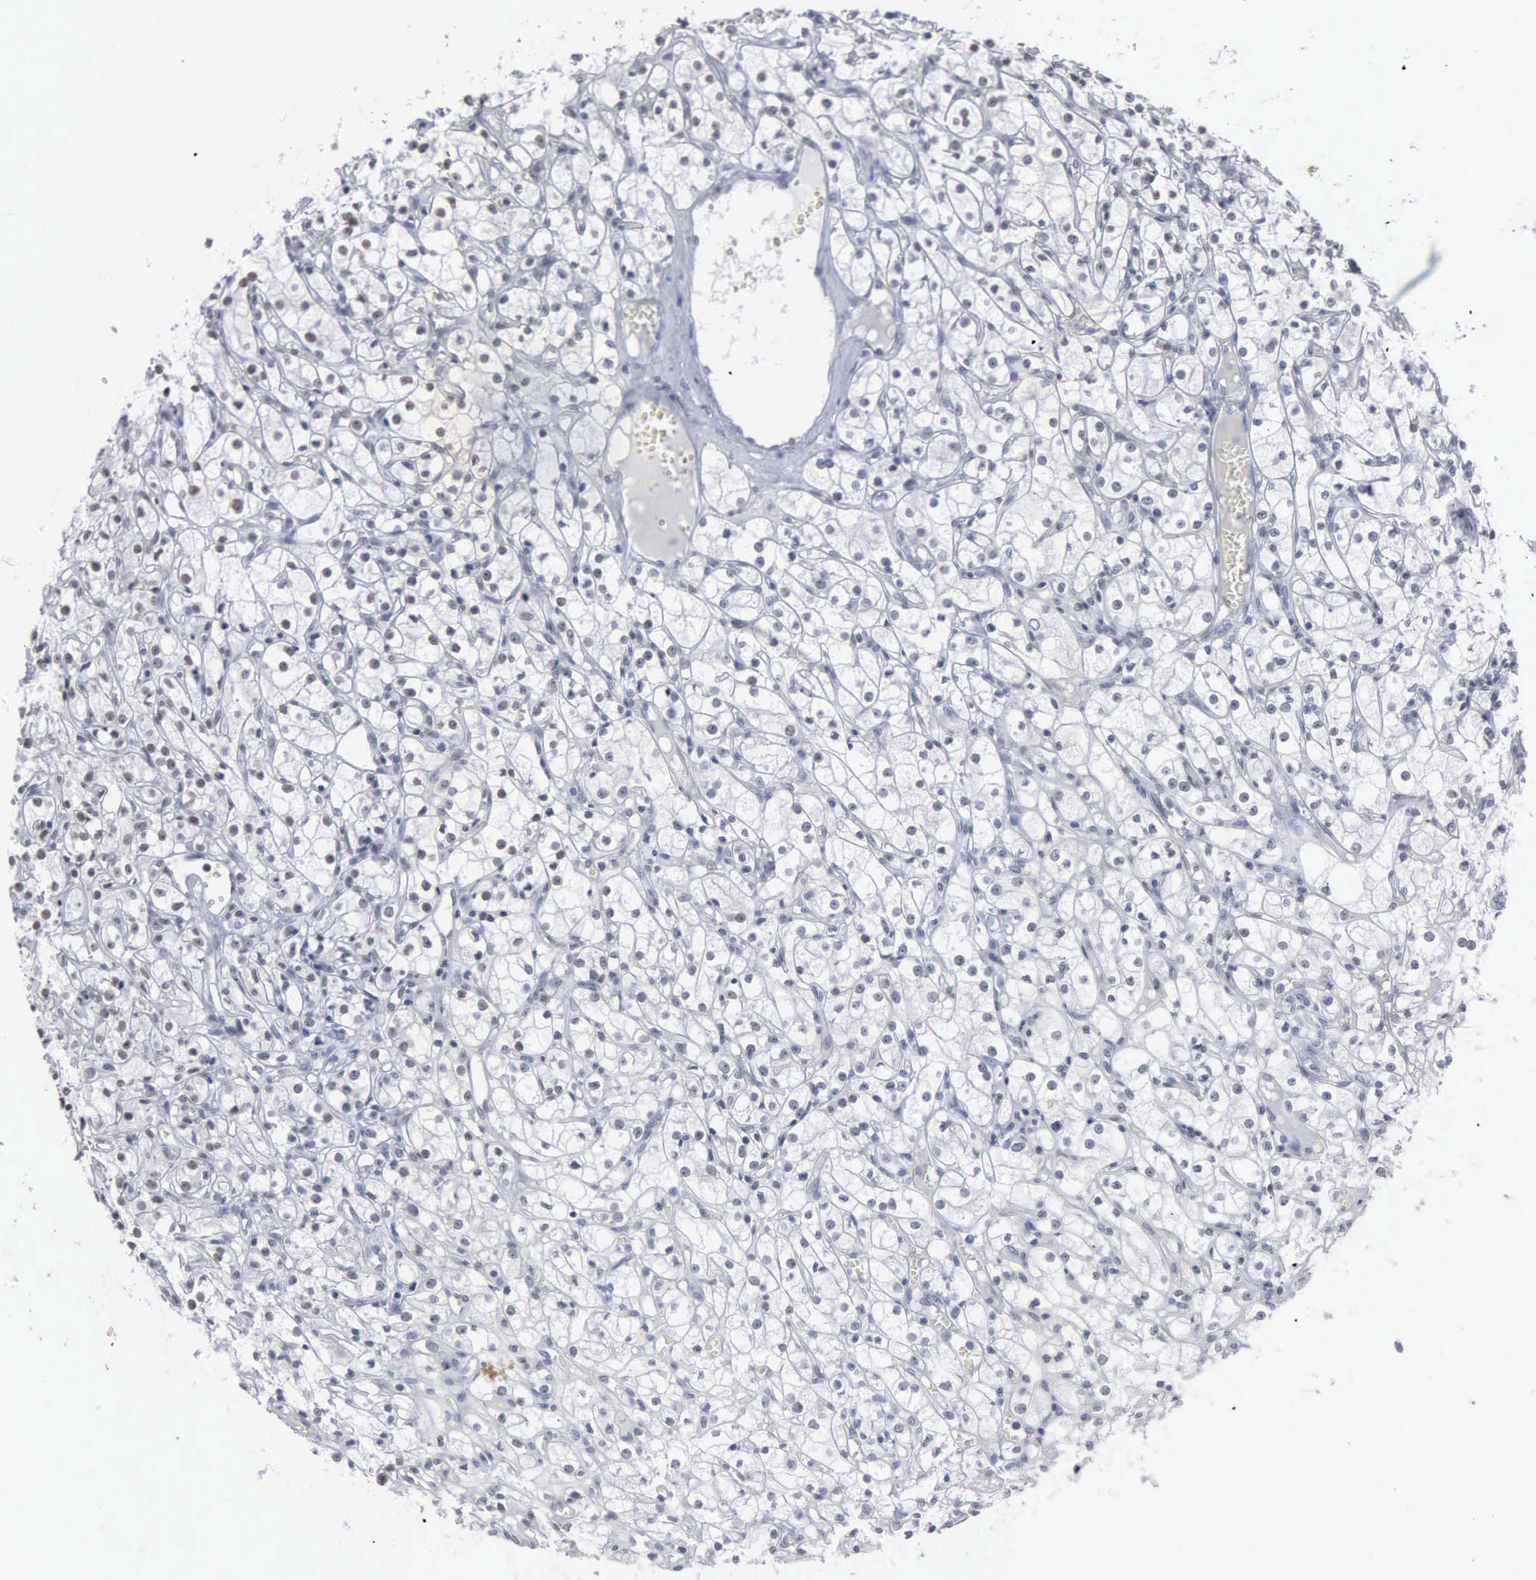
{"staining": {"intensity": "negative", "quantity": "none", "location": "none"}, "tissue": "renal cancer", "cell_type": "Tumor cells", "image_type": "cancer", "snomed": [{"axis": "morphology", "description": "Adenocarcinoma, NOS"}, {"axis": "topography", "description": "Kidney"}], "caption": "This photomicrograph is of renal cancer stained with immunohistochemistry (IHC) to label a protein in brown with the nuclei are counter-stained blue. There is no expression in tumor cells.", "gene": "XPA", "patient": {"sex": "male", "age": 61}}